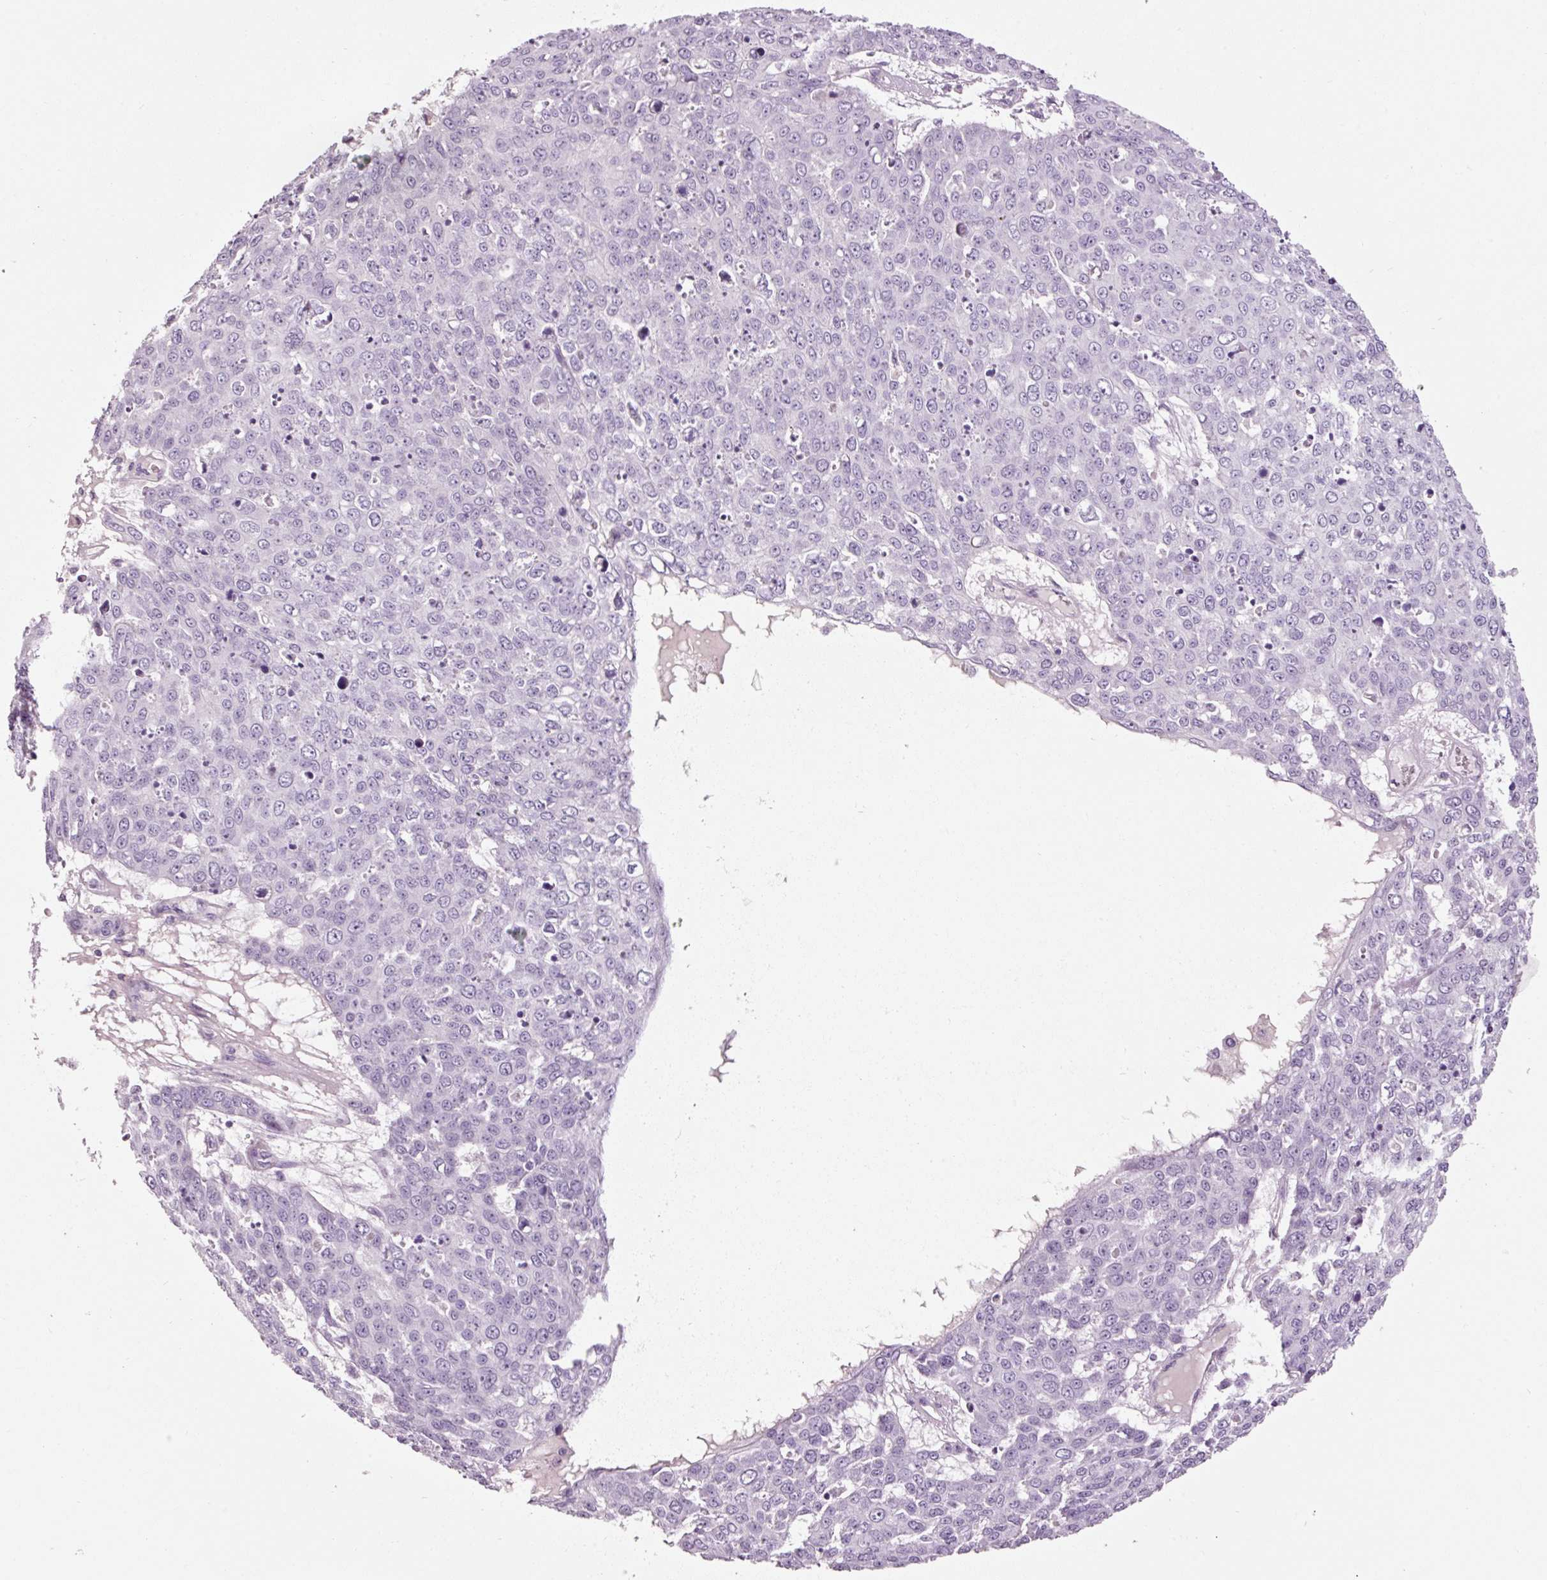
{"staining": {"intensity": "negative", "quantity": "none", "location": "none"}, "tissue": "skin cancer", "cell_type": "Tumor cells", "image_type": "cancer", "snomed": [{"axis": "morphology", "description": "Squamous cell carcinoma, NOS"}, {"axis": "topography", "description": "Skin"}], "caption": "A high-resolution image shows immunohistochemistry (IHC) staining of skin squamous cell carcinoma, which reveals no significant expression in tumor cells.", "gene": "MUC5AC", "patient": {"sex": "male", "age": 71}}